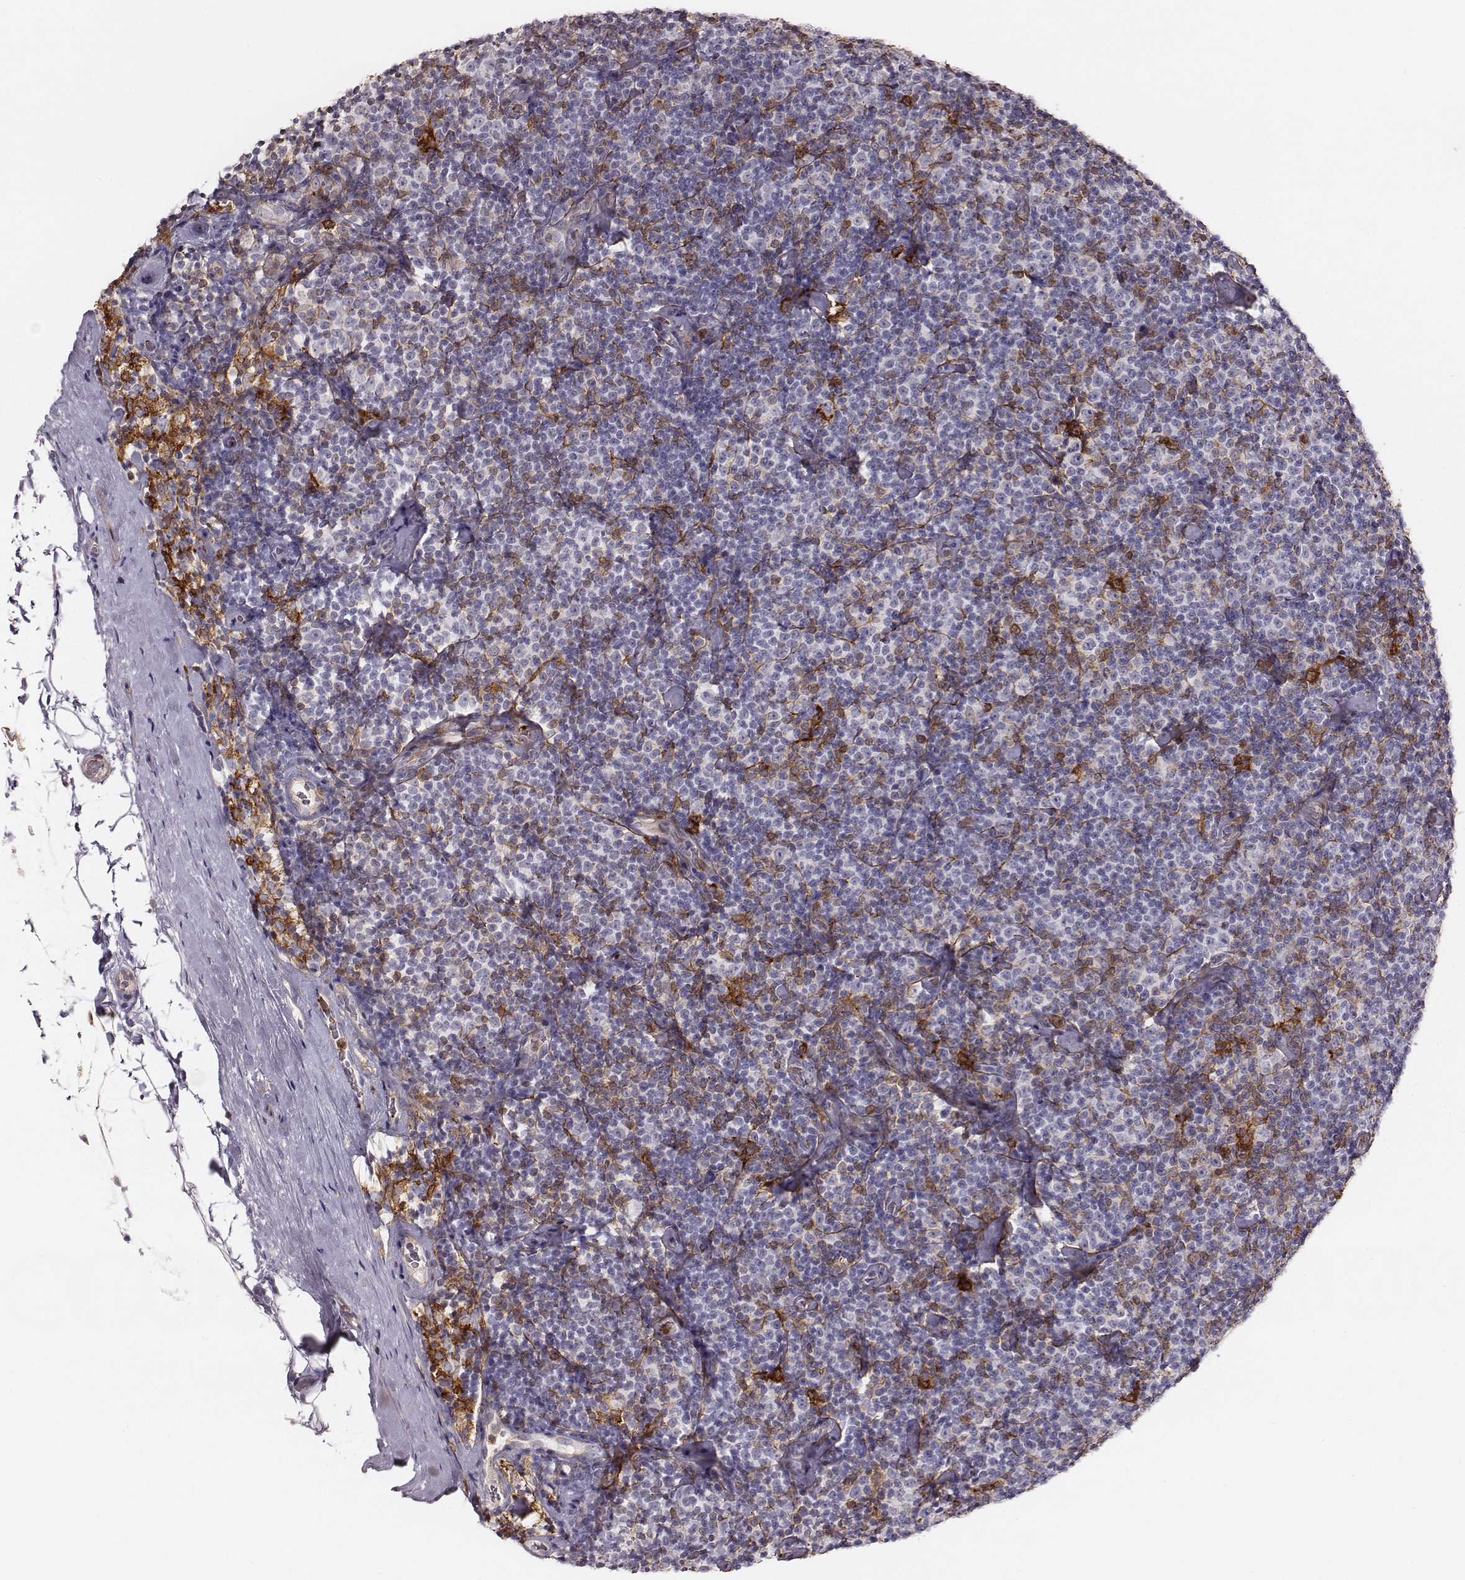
{"staining": {"intensity": "negative", "quantity": "none", "location": "none"}, "tissue": "lymphoma", "cell_type": "Tumor cells", "image_type": "cancer", "snomed": [{"axis": "morphology", "description": "Malignant lymphoma, non-Hodgkin's type, Low grade"}, {"axis": "topography", "description": "Lymph node"}], "caption": "This is an immunohistochemistry (IHC) histopathology image of human malignant lymphoma, non-Hodgkin's type (low-grade). There is no positivity in tumor cells.", "gene": "ZYX", "patient": {"sex": "male", "age": 81}}